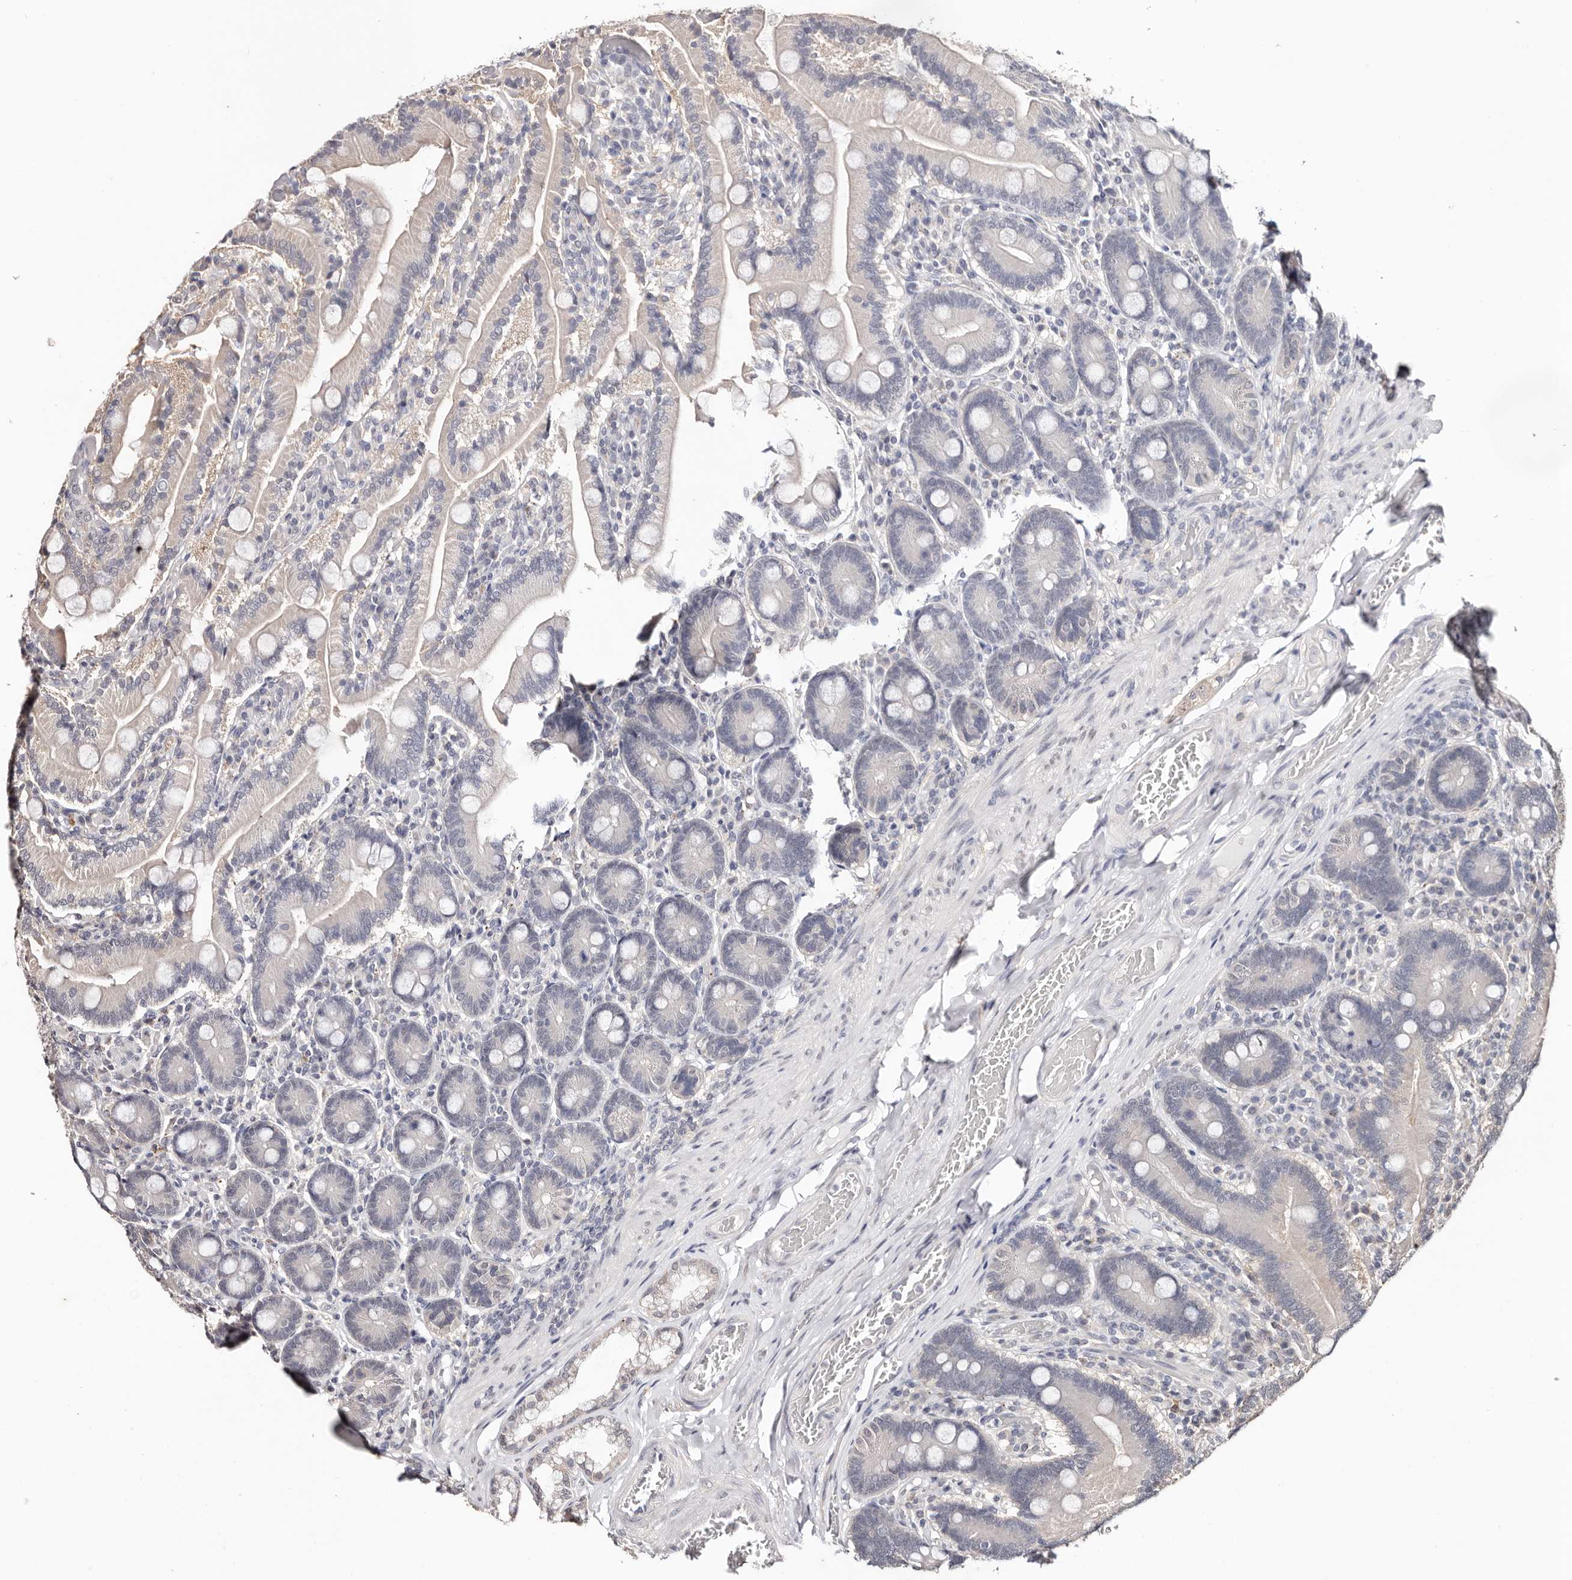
{"staining": {"intensity": "negative", "quantity": "none", "location": "none"}, "tissue": "duodenum", "cell_type": "Glandular cells", "image_type": "normal", "snomed": [{"axis": "morphology", "description": "Normal tissue, NOS"}, {"axis": "topography", "description": "Duodenum"}], "caption": "Glandular cells are negative for protein expression in benign human duodenum. (DAB immunohistochemistry (IHC) with hematoxylin counter stain).", "gene": "TYW3", "patient": {"sex": "female", "age": 62}}